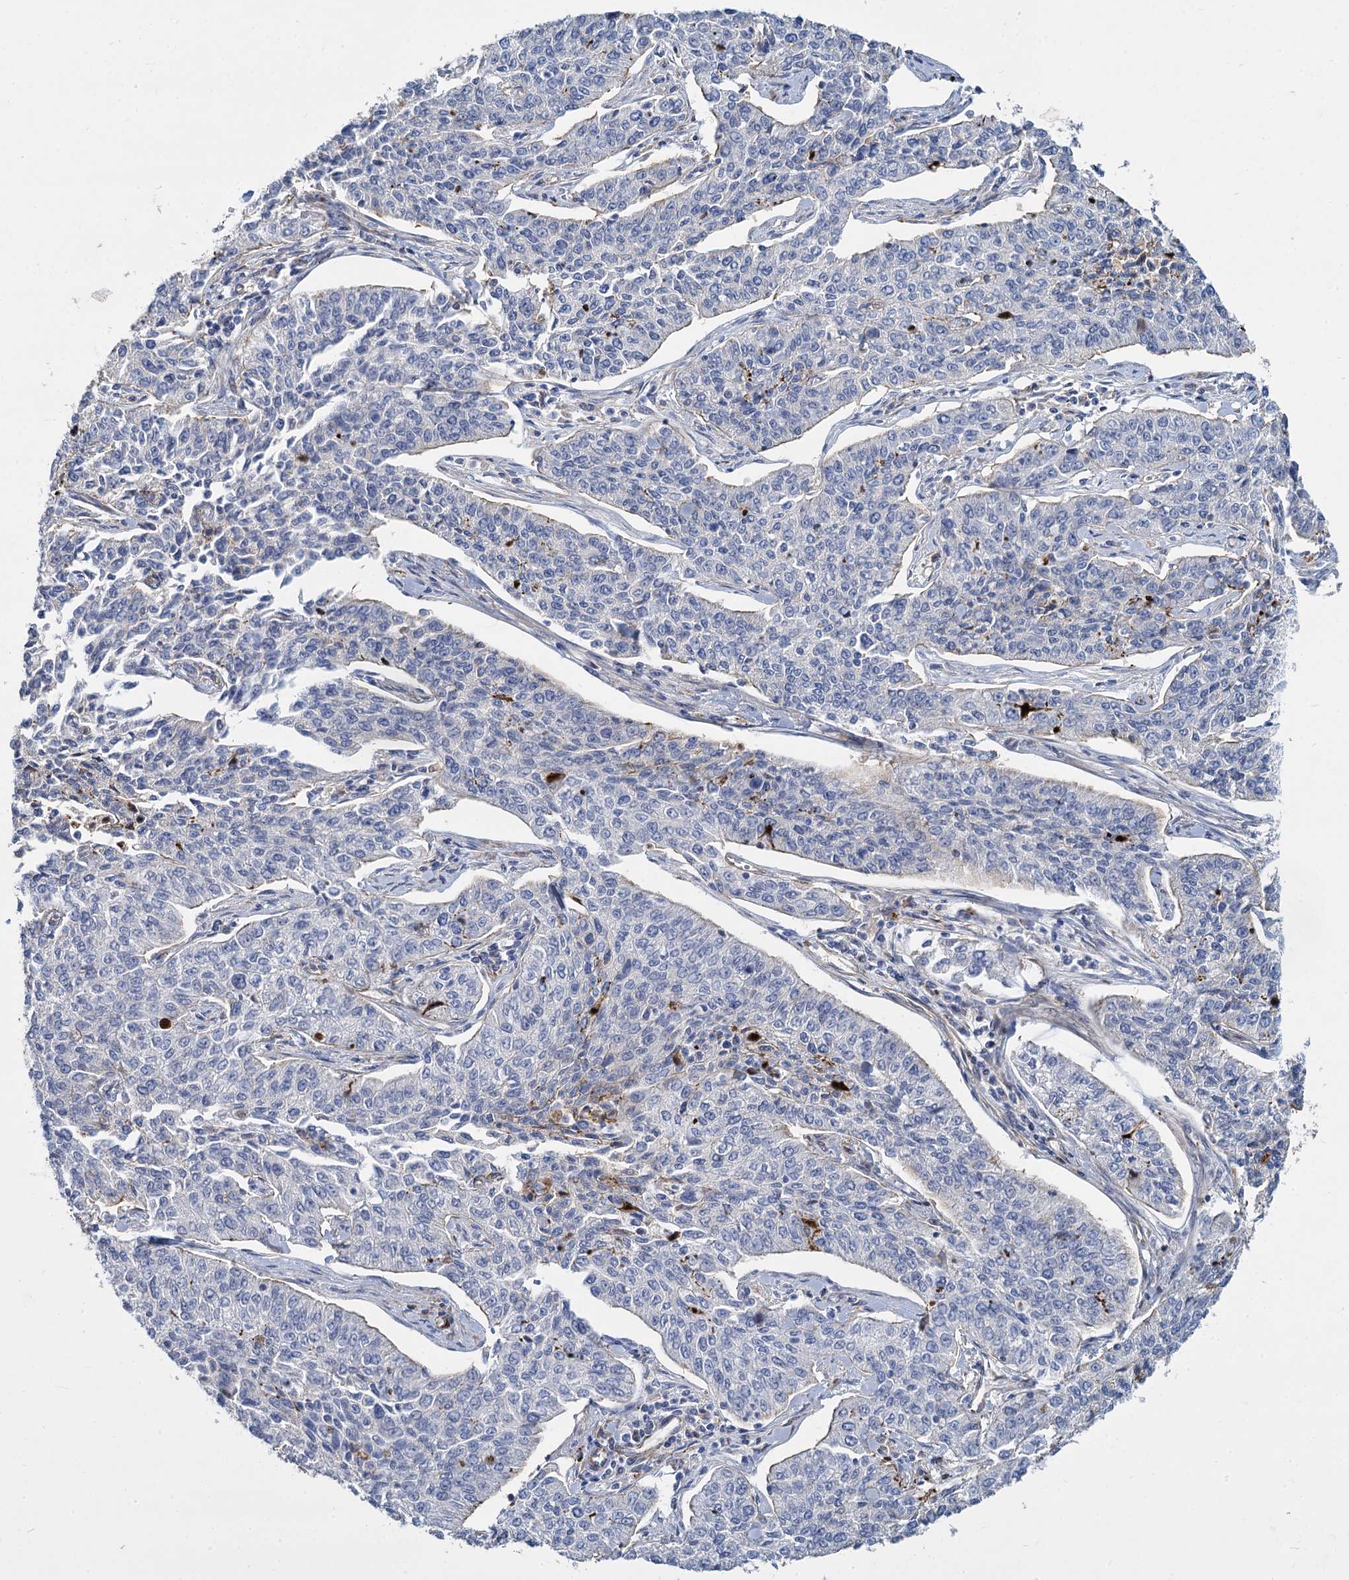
{"staining": {"intensity": "negative", "quantity": "none", "location": "none"}, "tissue": "cervical cancer", "cell_type": "Tumor cells", "image_type": "cancer", "snomed": [{"axis": "morphology", "description": "Squamous cell carcinoma, NOS"}, {"axis": "topography", "description": "Cervix"}], "caption": "The micrograph reveals no staining of tumor cells in cervical squamous cell carcinoma.", "gene": "TRIM77", "patient": {"sex": "female", "age": 35}}